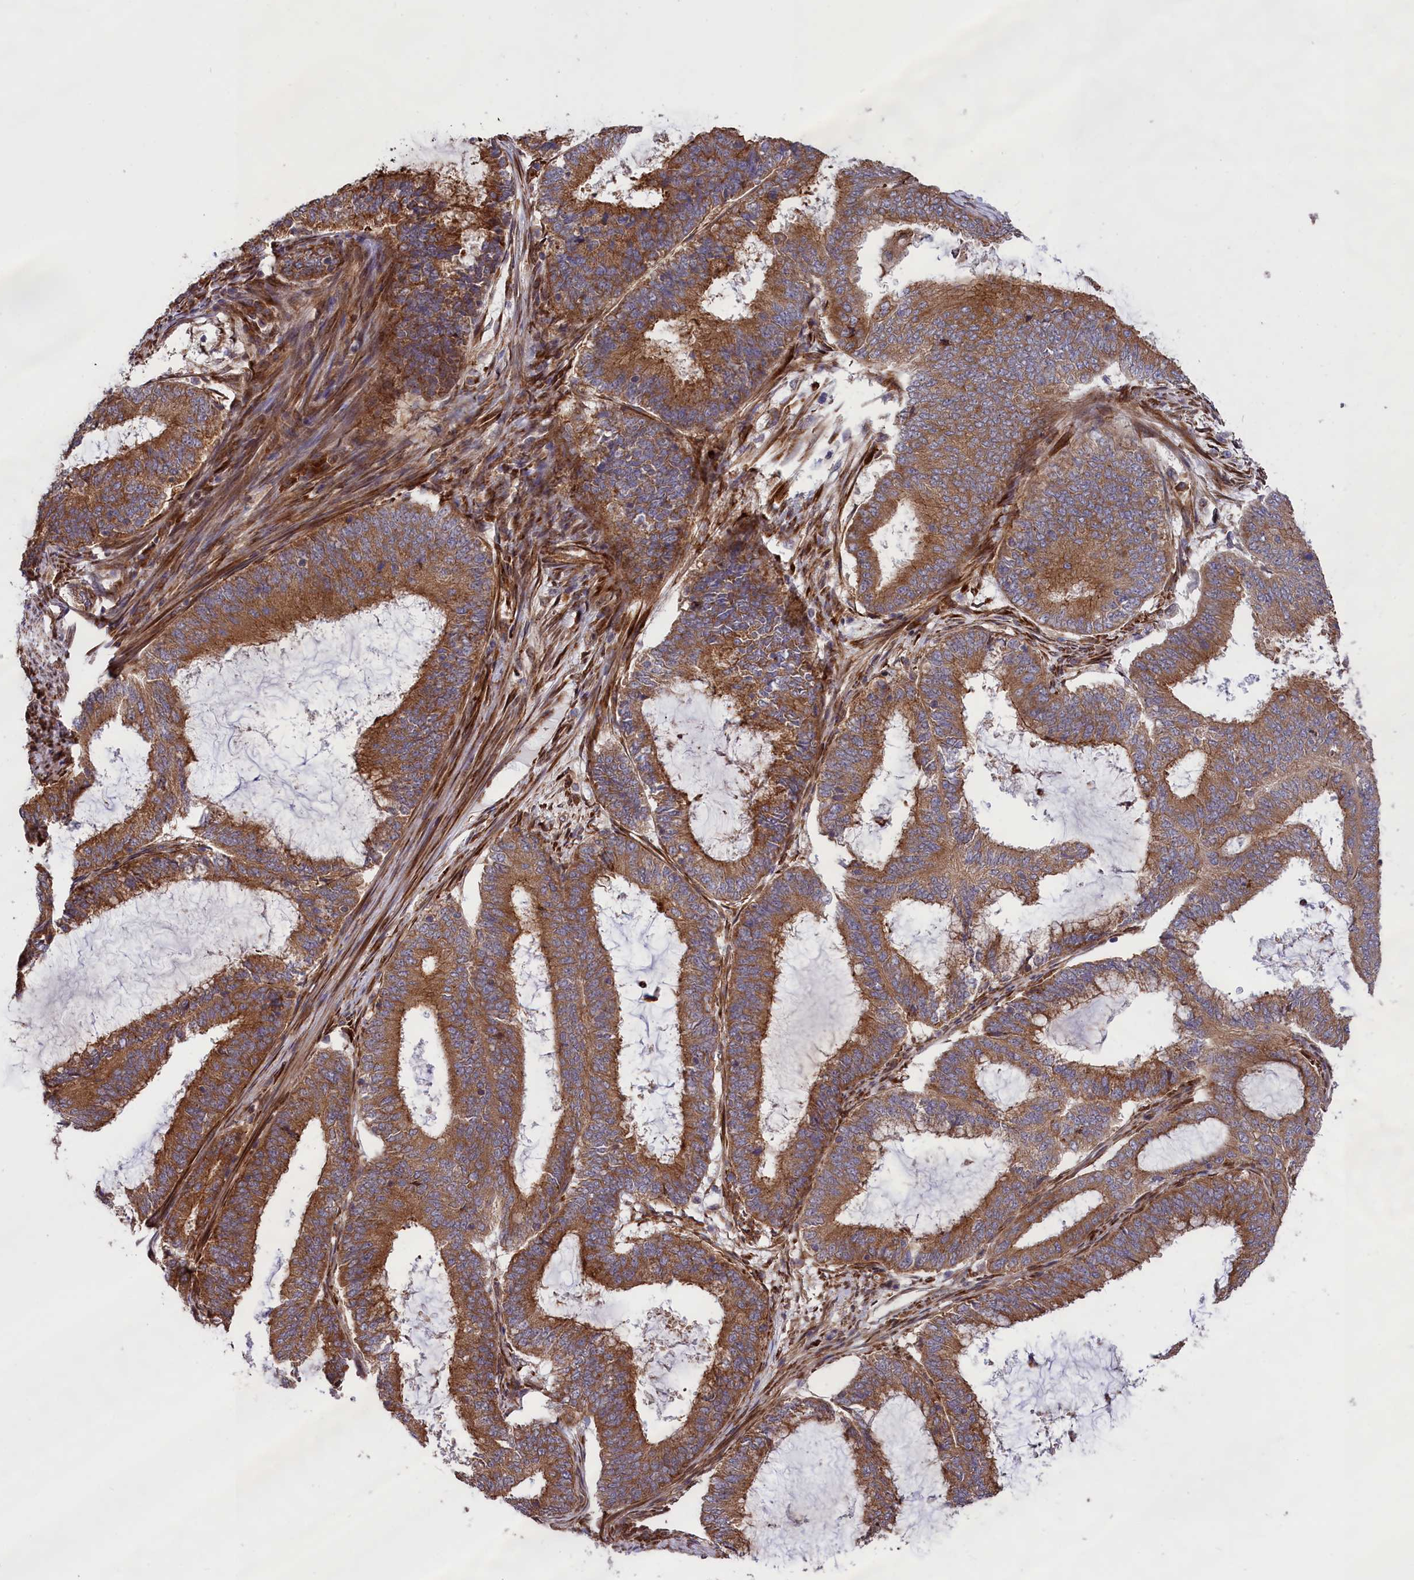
{"staining": {"intensity": "moderate", "quantity": ">75%", "location": "cytoplasmic/membranous"}, "tissue": "endometrial cancer", "cell_type": "Tumor cells", "image_type": "cancer", "snomed": [{"axis": "morphology", "description": "Adenocarcinoma, NOS"}, {"axis": "topography", "description": "Endometrium"}], "caption": "Approximately >75% of tumor cells in human endometrial cancer (adenocarcinoma) exhibit moderate cytoplasmic/membranous protein staining as visualized by brown immunohistochemical staining.", "gene": "DDX60L", "patient": {"sex": "female", "age": 51}}